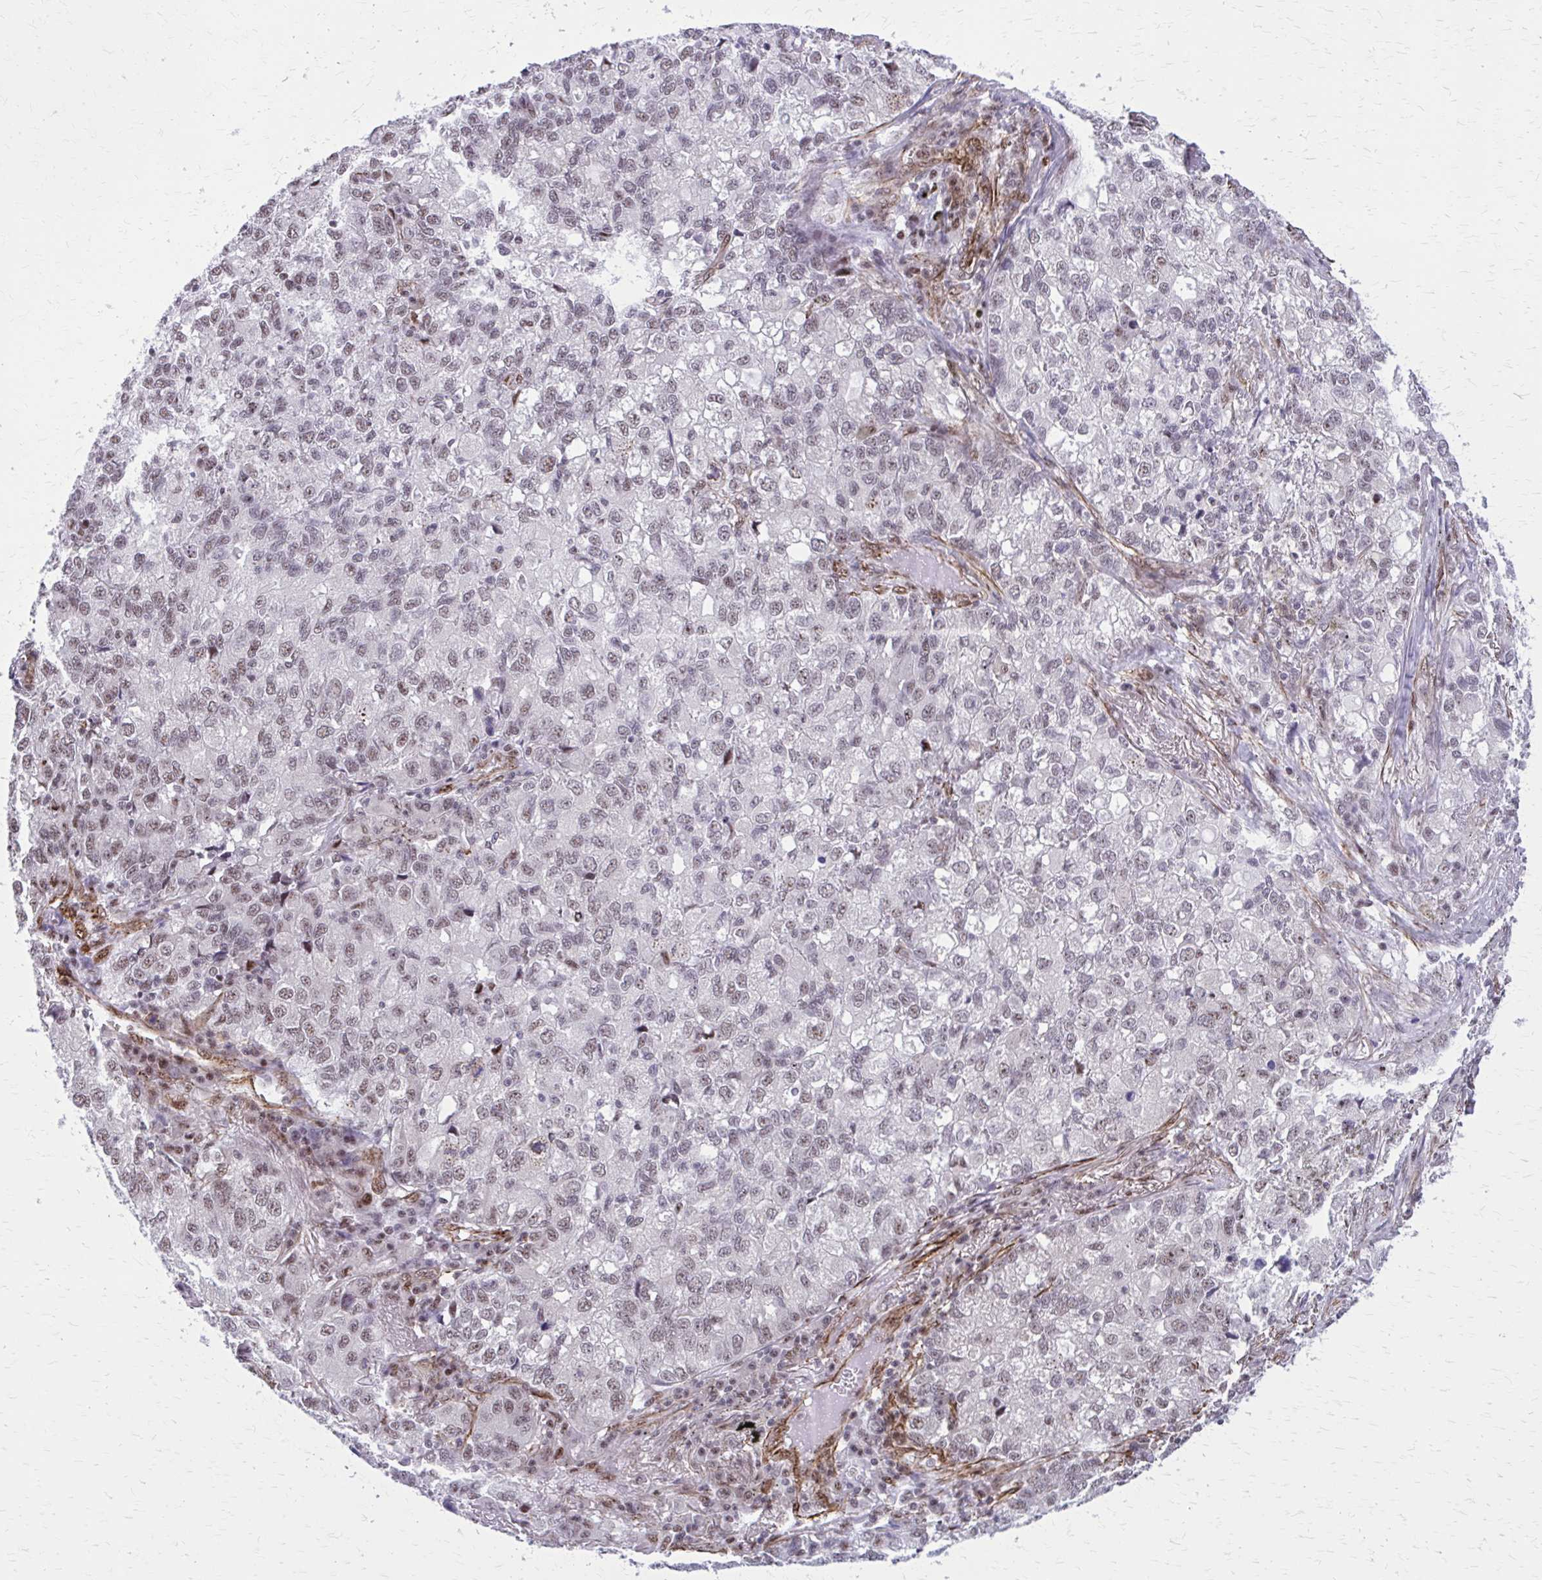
{"staining": {"intensity": "weak", "quantity": "25%-75%", "location": "nuclear"}, "tissue": "lung cancer", "cell_type": "Tumor cells", "image_type": "cancer", "snomed": [{"axis": "morphology", "description": "Normal morphology"}, {"axis": "morphology", "description": "Adenocarcinoma, NOS"}, {"axis": "topography", "description": "Lymph node"}, {"axis": "topography", "description": "Lung"}], "caption": "Brown immunohistochemical staining in lung adenocarcinoma exhibits weak nuclear expression in approximately 25%-75% of tumor cells.", "gene": "NRBF2", "patient": {"sex": "female", "age": 51}}